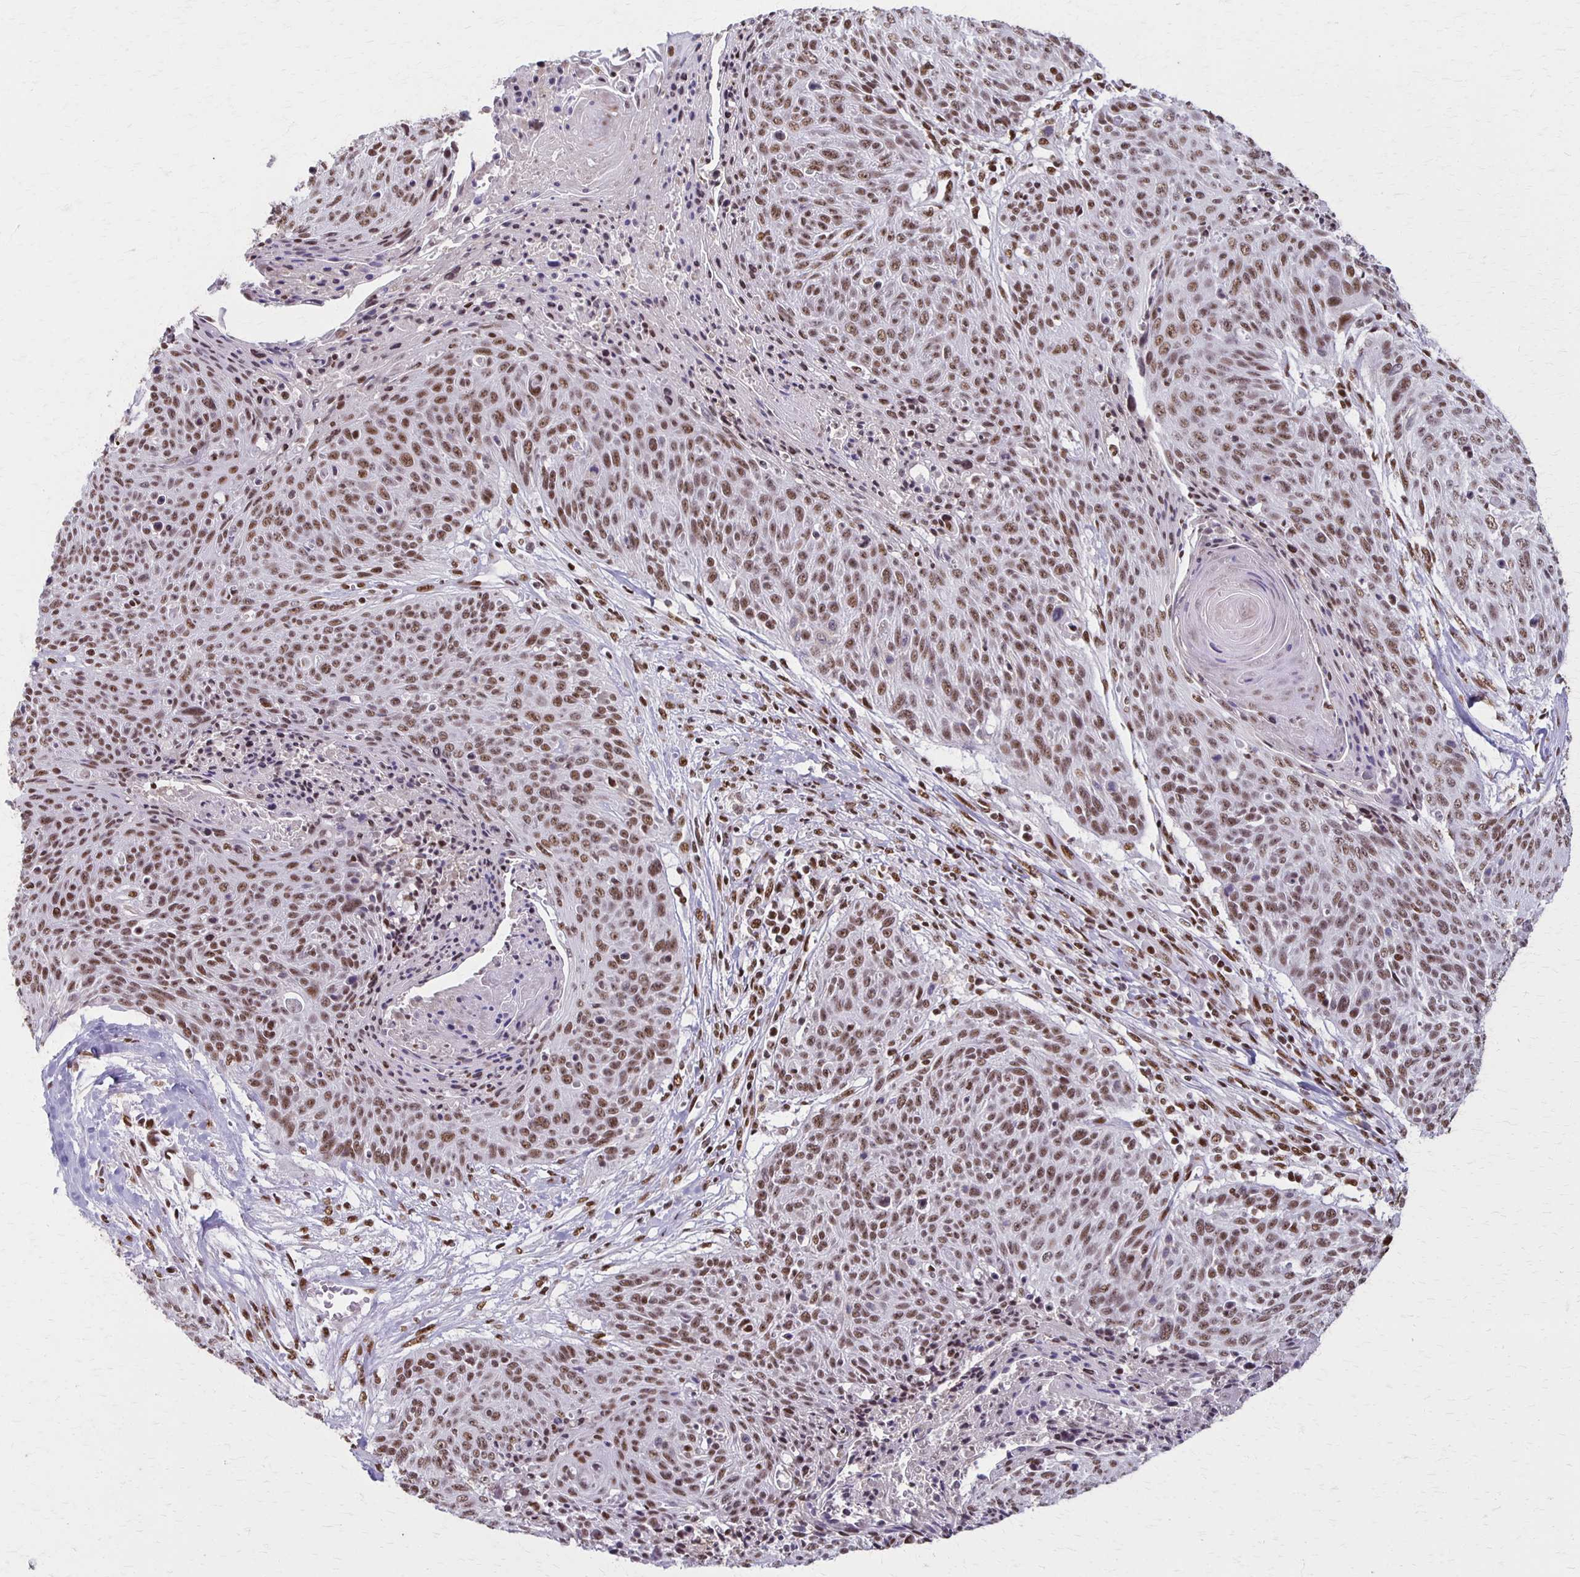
{"staining": {"intensity": "moderate", "quantity": ">75%", "location": "nuclear"}, "tissue": "cervical cancer", "cell_type": "Tumor cells", "image_type": "cancer", "snomed": [{"axis": "morphology", "description": "Squamous cell carcinoma, NOS"}, {"axis": "topography", "description": "Cervix"}], "caption": "High-magnification brightfield microscopy of cervical squamous cell carcinoma stained with DAB (3,3'-diaminobenzidine) (brown) and counterstained with hematoxylin (blue). tumor cells exhibit moderate nuclear positivity is present in about>75% of cells.", "gene": "XRCC6", "patient": {"sex": "female", "age": 45}}